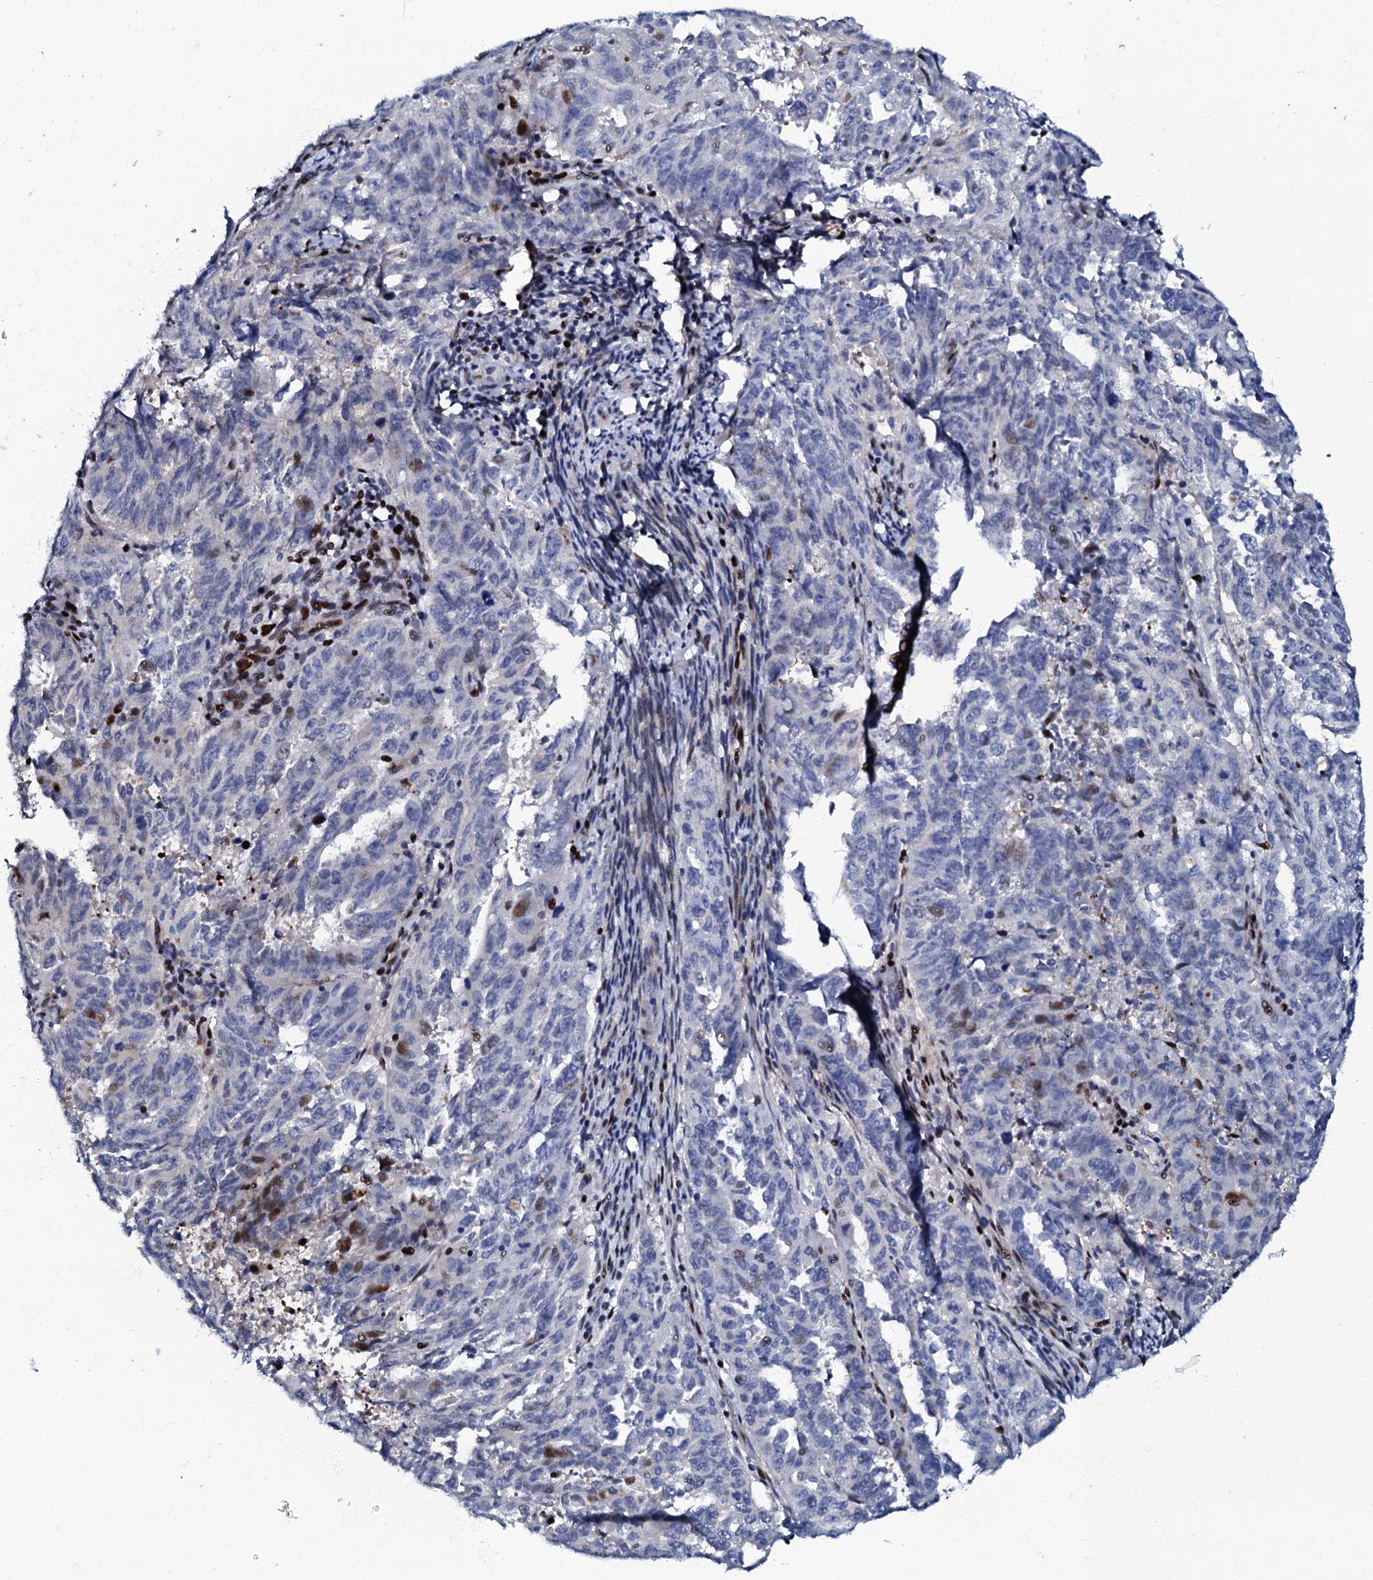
{"staining": {"intensity": "negative", "quantity": "none", "location": "none"}, "tissue": "endometrial cancer", "cell_type": "Tumor cells", "image_type": "cancer", "snomed": [{"axis": "morphology", "description": "Adenocarcinoma, NOS"}, {"axis": "topography", "description": "Endometrium"}], "caption": "This is an IHC histopathology image of endometrial adenocarcinoma. There is no staining in tumor cells.", "gene": "MFSD5", "patient": {"sex": "female", "age": 65}}